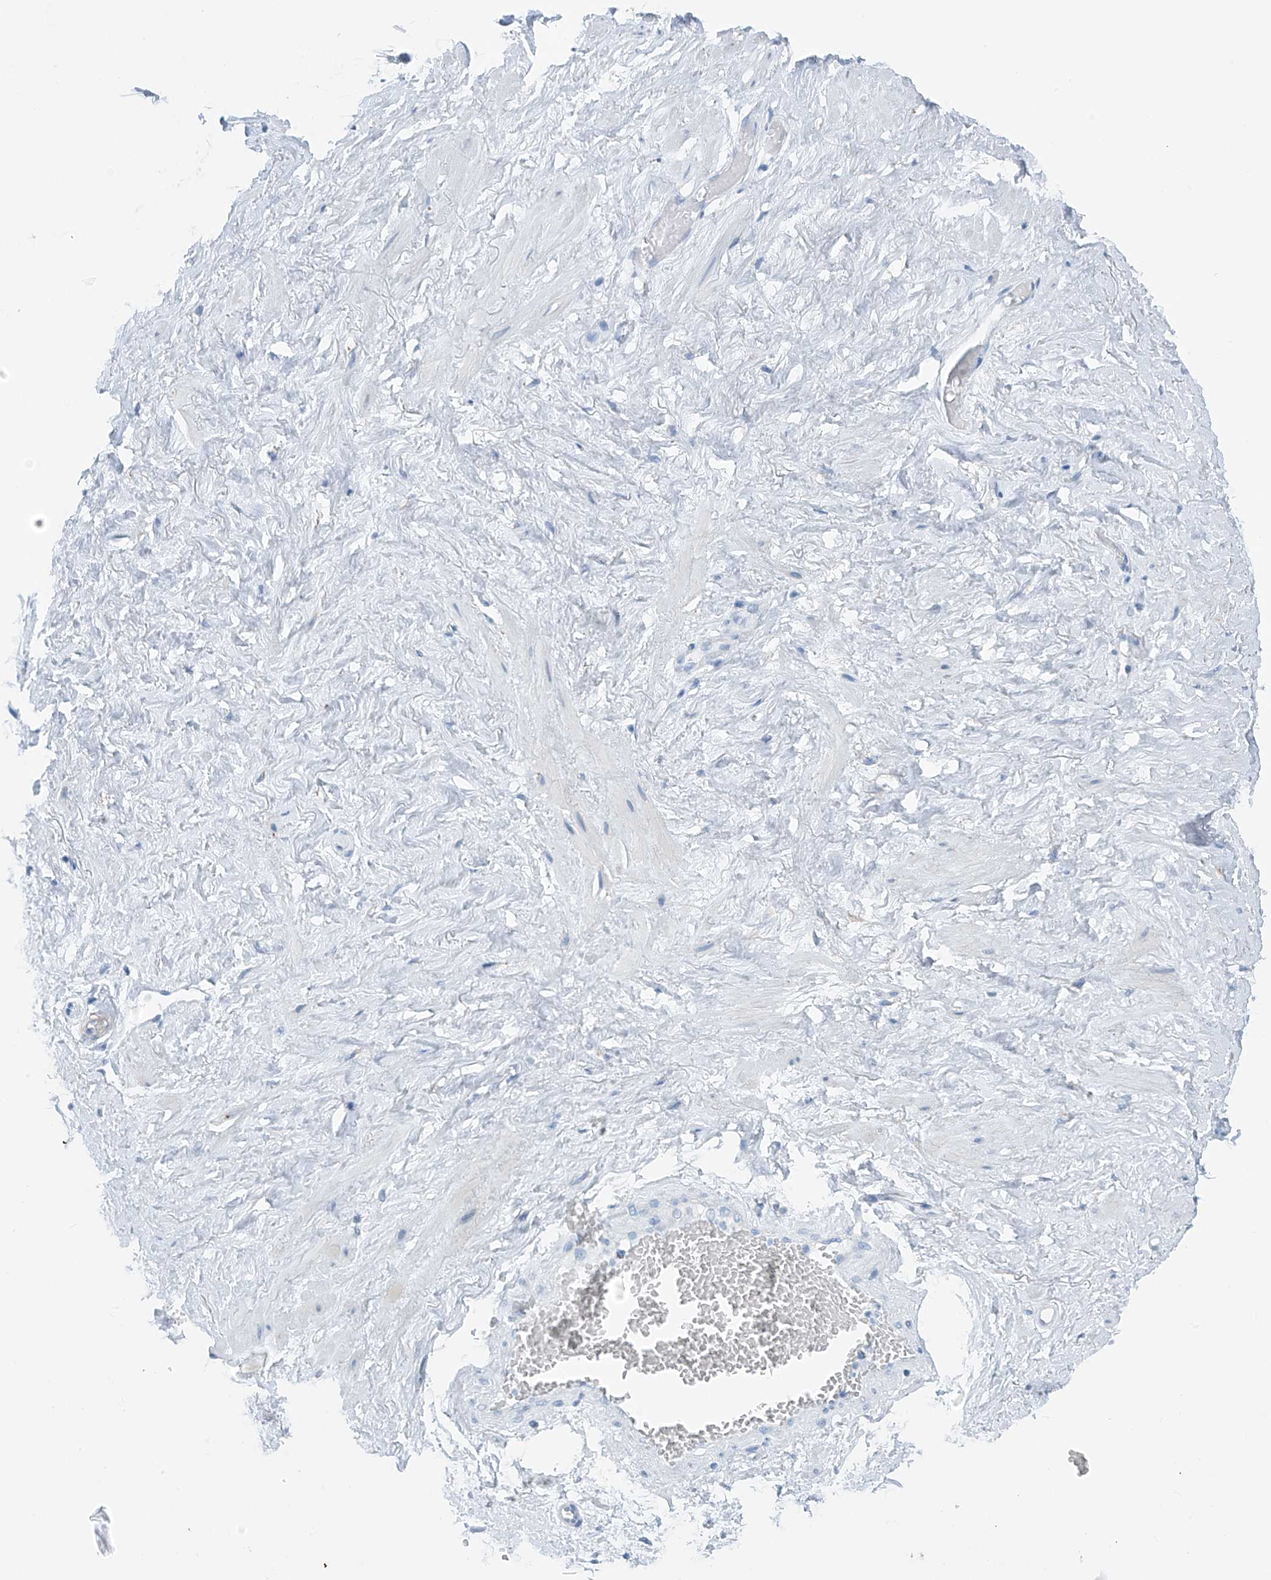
{"staining": {"intensity": "negative", "quantity": "none", "location": "none"}, "tissue": "adipose tissue", "cell_type": "Adipocytes", "image_type": "normal", "snomed": [{"axis": "morphology", "description": "Normal tissue, NOS"}, {"axis": "morphology", "description": "Adenocarcinoma, Low grade"}, {"axis": "topography", "description": "Prostate"}, {"axis": "topography", "description": "Peripheral nerve tissue"}], "caption": "Immunohistochemistry of normal adipose tissue demonstrates no positivity in adipocytes. The staining is performed using DAB brown chromogen with nuclei counter-stained in using hematoxylin.", "gene": "RCN2", "patient": {"sex": "male", "age": 63}}